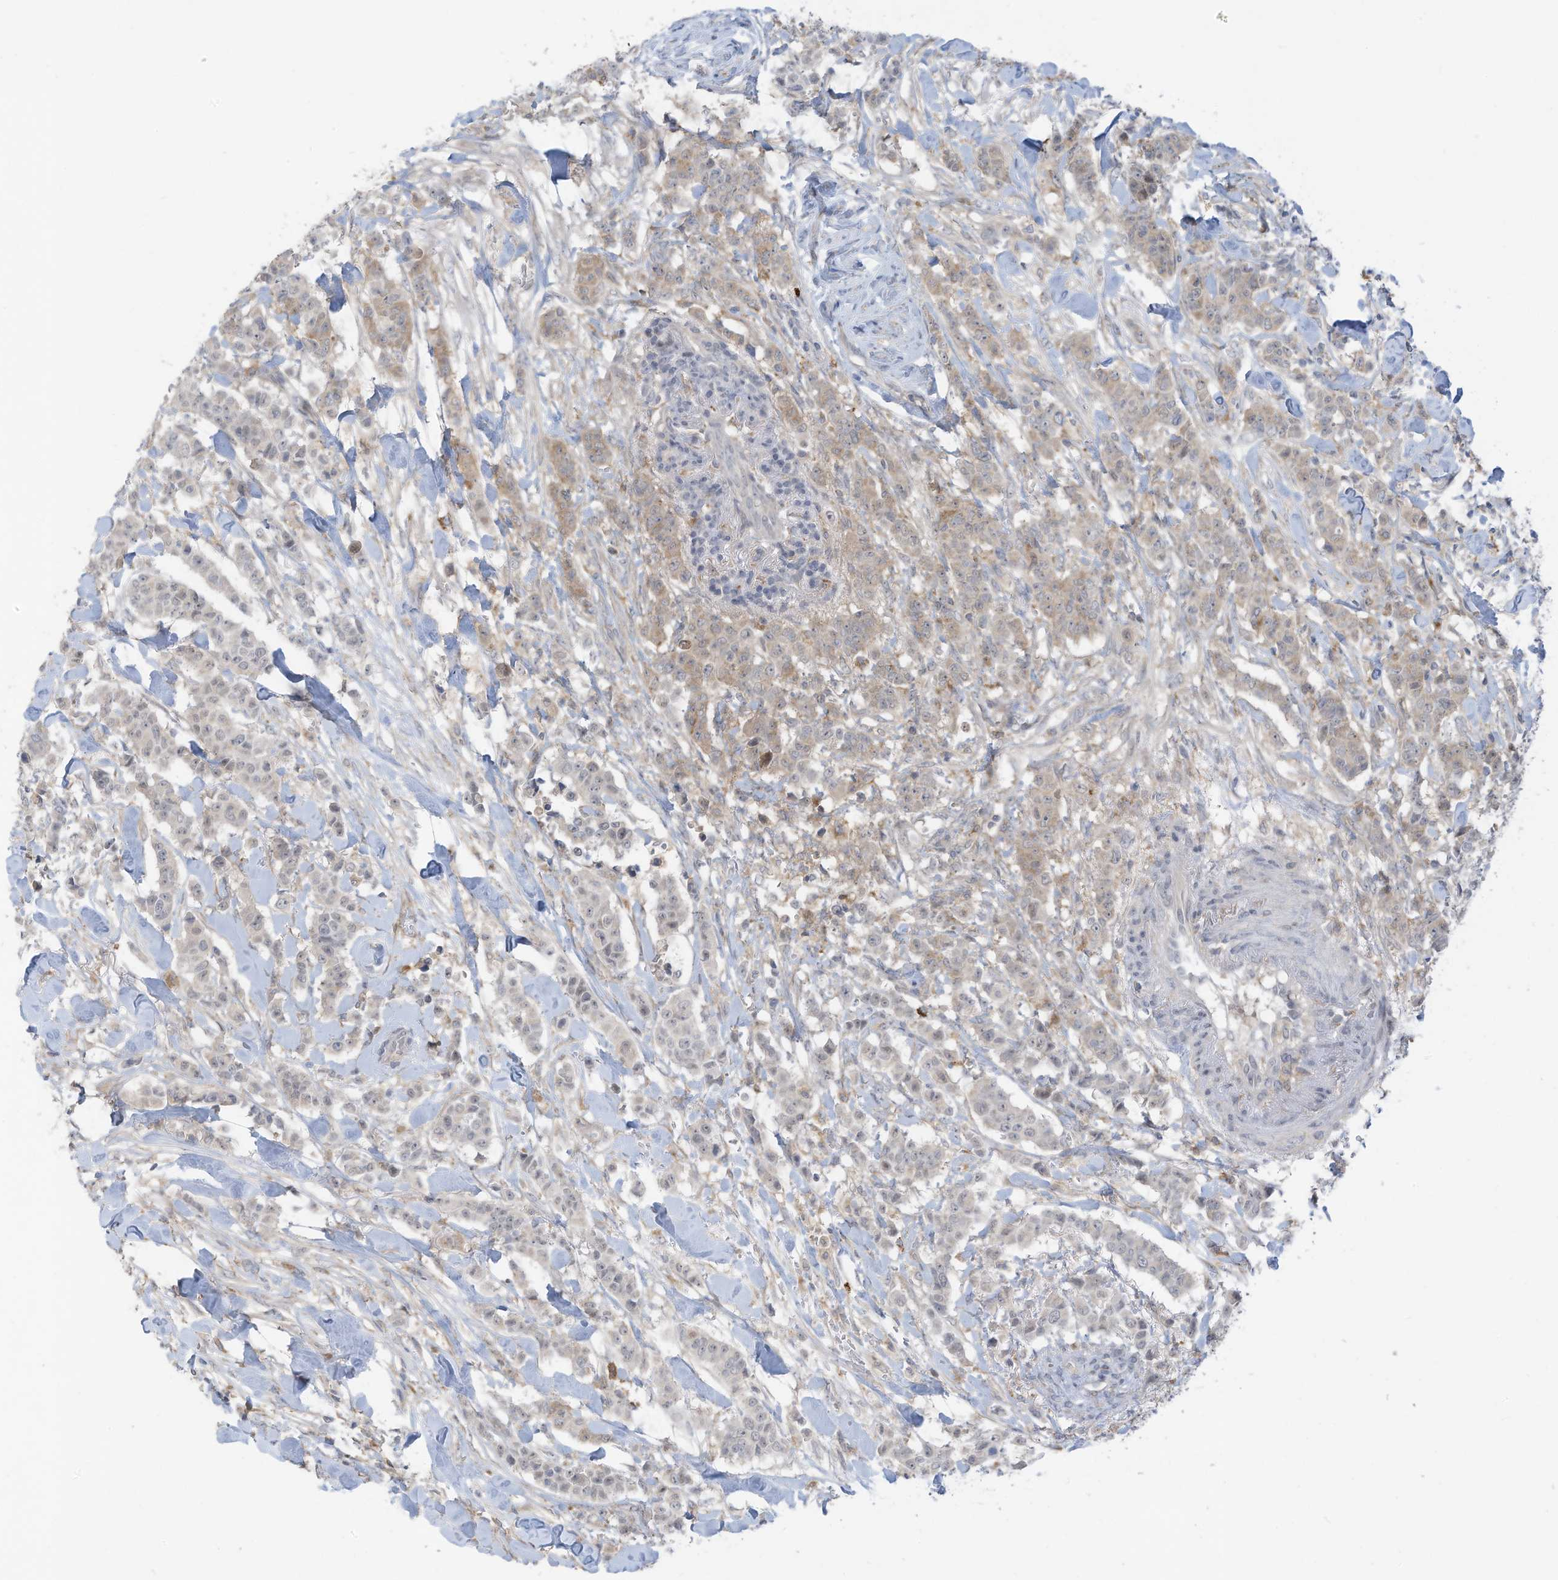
{"staining": {"intensity": "weak", "quantity": ">75%", "location": "cytoplasmic/membranous"}, "tissue": "breast cancer", "cell_type": "Tumor cells", "image_type": "cancer", "snomed": [{"axis": "morphology", "description": "Duct carcinoma"}, {"axis": "topography", "description": "Breast"}], "caption": "Tumor cells show weak cytoplasmic/membranous expression in about >75% of cells in breast cancer. (DAB IHC with brightfield microscopy, high magnification).", "gene": "DZIP3", "patient": {"sex": "female", "age": 40}}